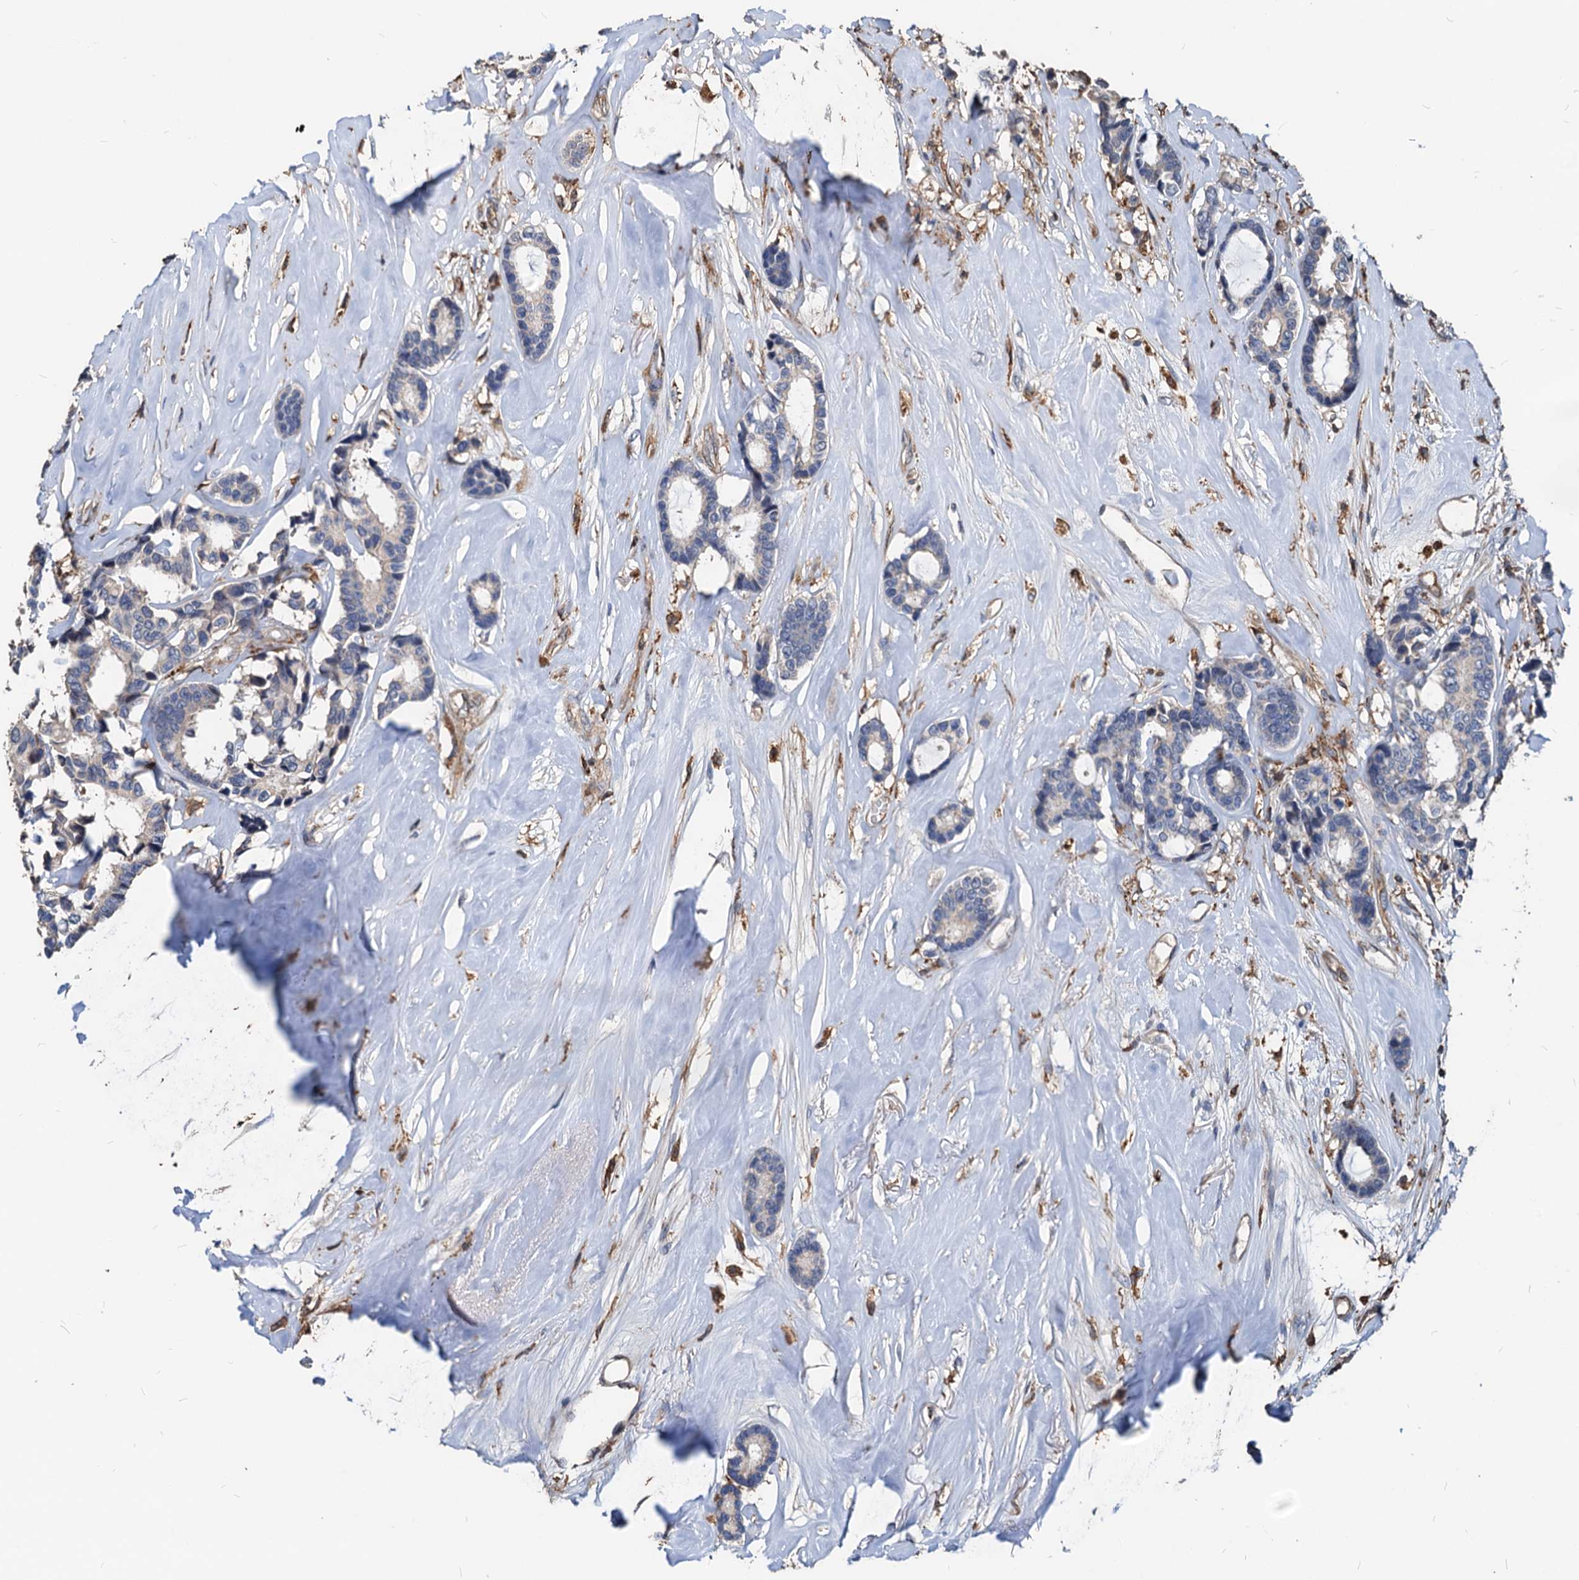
{"staining": {"intensity": "negative", "quantity": "none", "location": "none"}, "tissue": "breast cancer", "cell_type": "Tumor cells", "image_type": "cancer", "snomed": [{"axis": "morphology", "description": "Duct carcinoma"}, {"axis": "topography", "description": "Breast"}], "caption": "Histopathology image shows no protein positivity in tumor cells of breast invasive ductal carcinoma tissue.", "gene": "LCP2", "patient": {"sex": "female", "age": 87}}